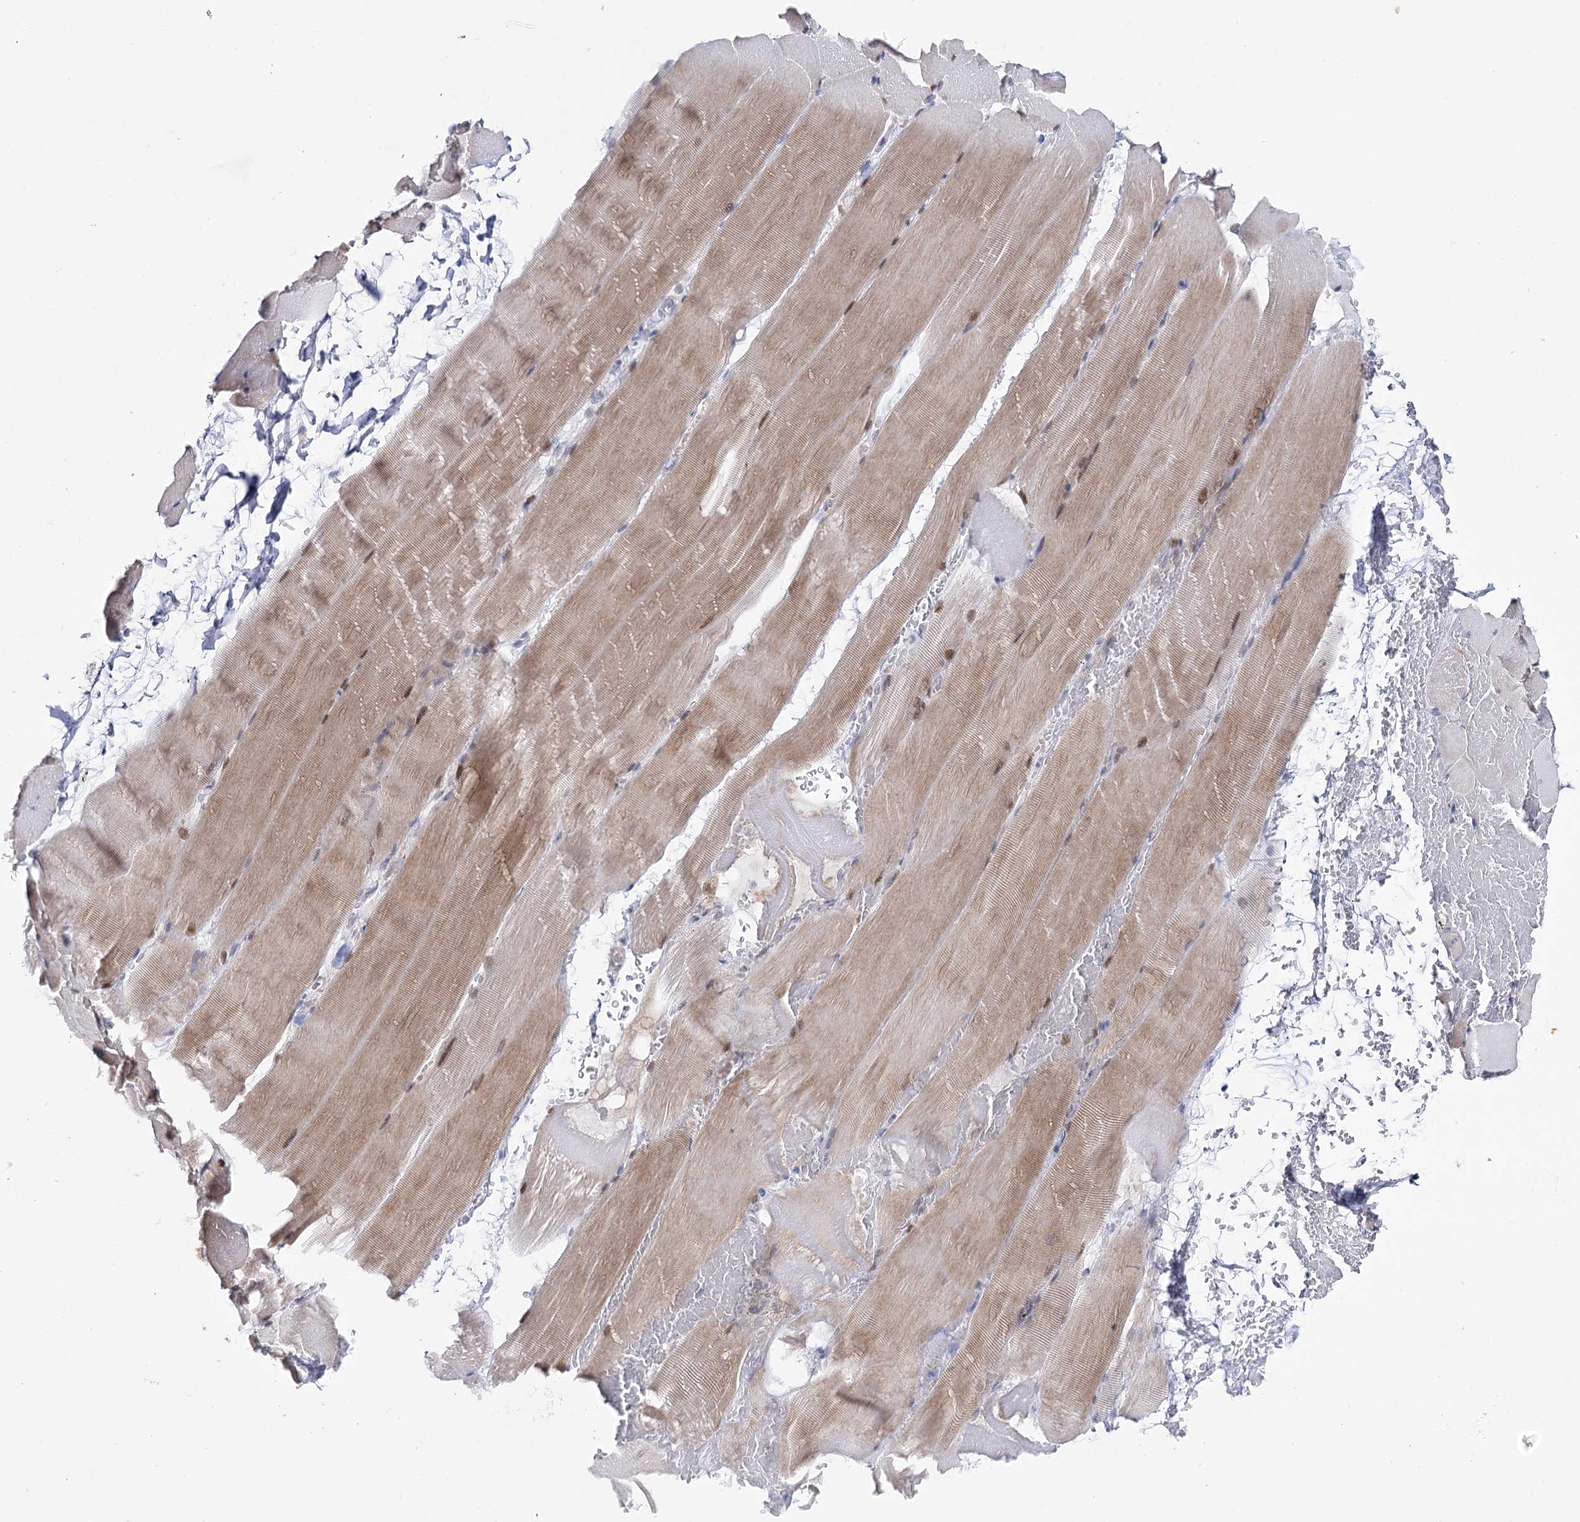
{"staining": {"intensity": "moderate", "quantity": "25%-75%", "location": "cytoplasmic/membranous,nuclear"}, "tissue": "skeletal muscle", "cell_type": "Myocytes", "image_type": "normal", "snomed": [{"axis": "morphology", "description": "Normal tissue, NOS"}, {"axis": "topography", "description": "Skeletal muscle"}, {"axis": "topography", "description": "Parathyroid gland"}], "caption": "Myocytes demonstrate moderate cytoplasmic/membranous,nuclear staining in approximately 25%-75% of cells in benign skeletal muscle.", "gene": "ZC3H8", "patient": {"sex": "female", "age": 37}}